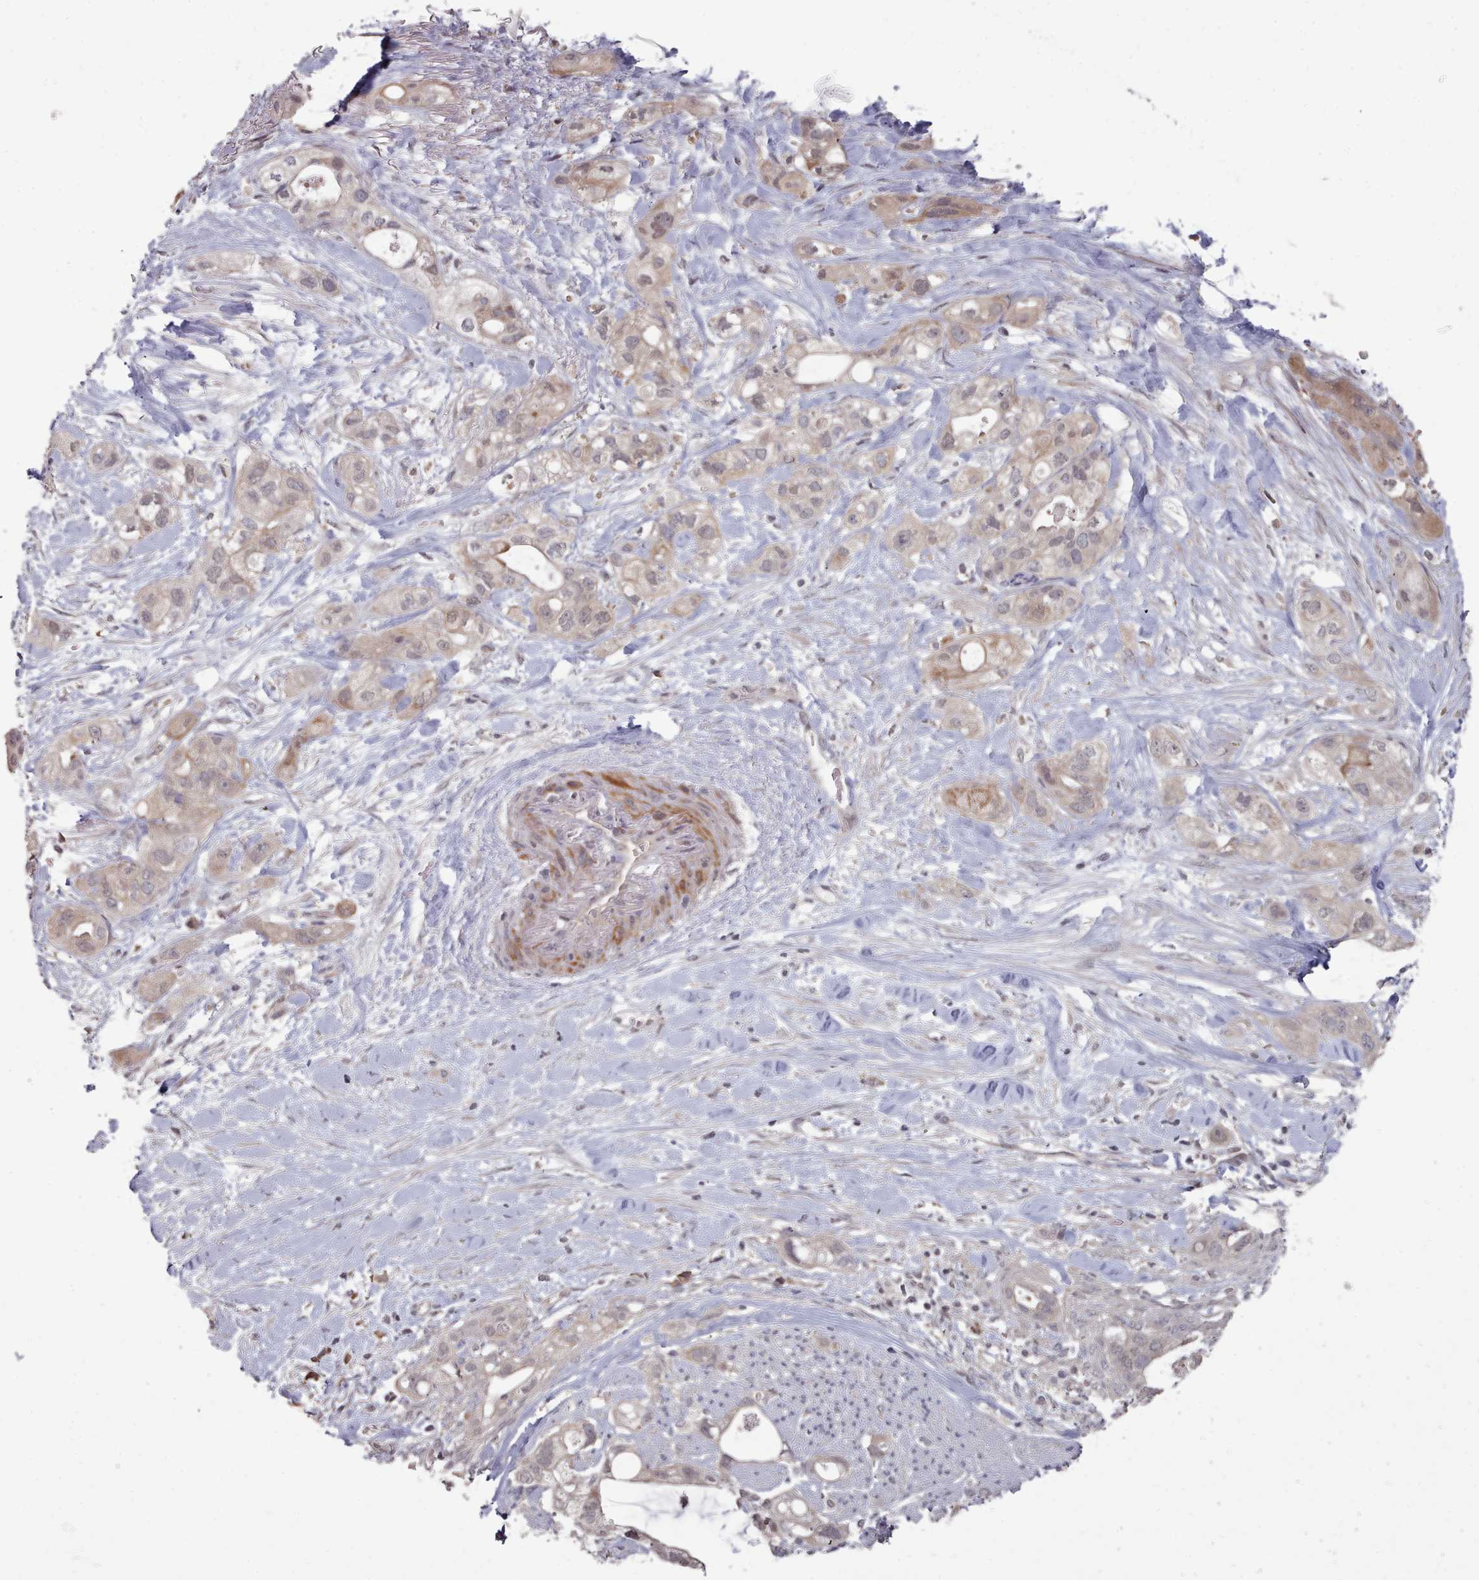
{"staining": {"intensity": "weak", "quantity": "25%-75%", "location": "cytoplasmic/membranous"}, "tissue": "pancreatic cancer", "cell_type": "Tumor cells", "image_type": "cancer", "snomed": [{"axis": "morphology", "description": "Adenocarcinoma, NOS"}, {"axis": "topography", "description": "Pancreas"}], "caption": "A micrograph of pancreatic cancer (adenocarcinoma) stained for a protein exhibits weak cytoplasmic/membranous brown staining in tumor cells. (Brightfield microscopy of DAB IHC at high magnification).", "gene": "HYAL3", "patient": {"sex": "male", "age": 44}}